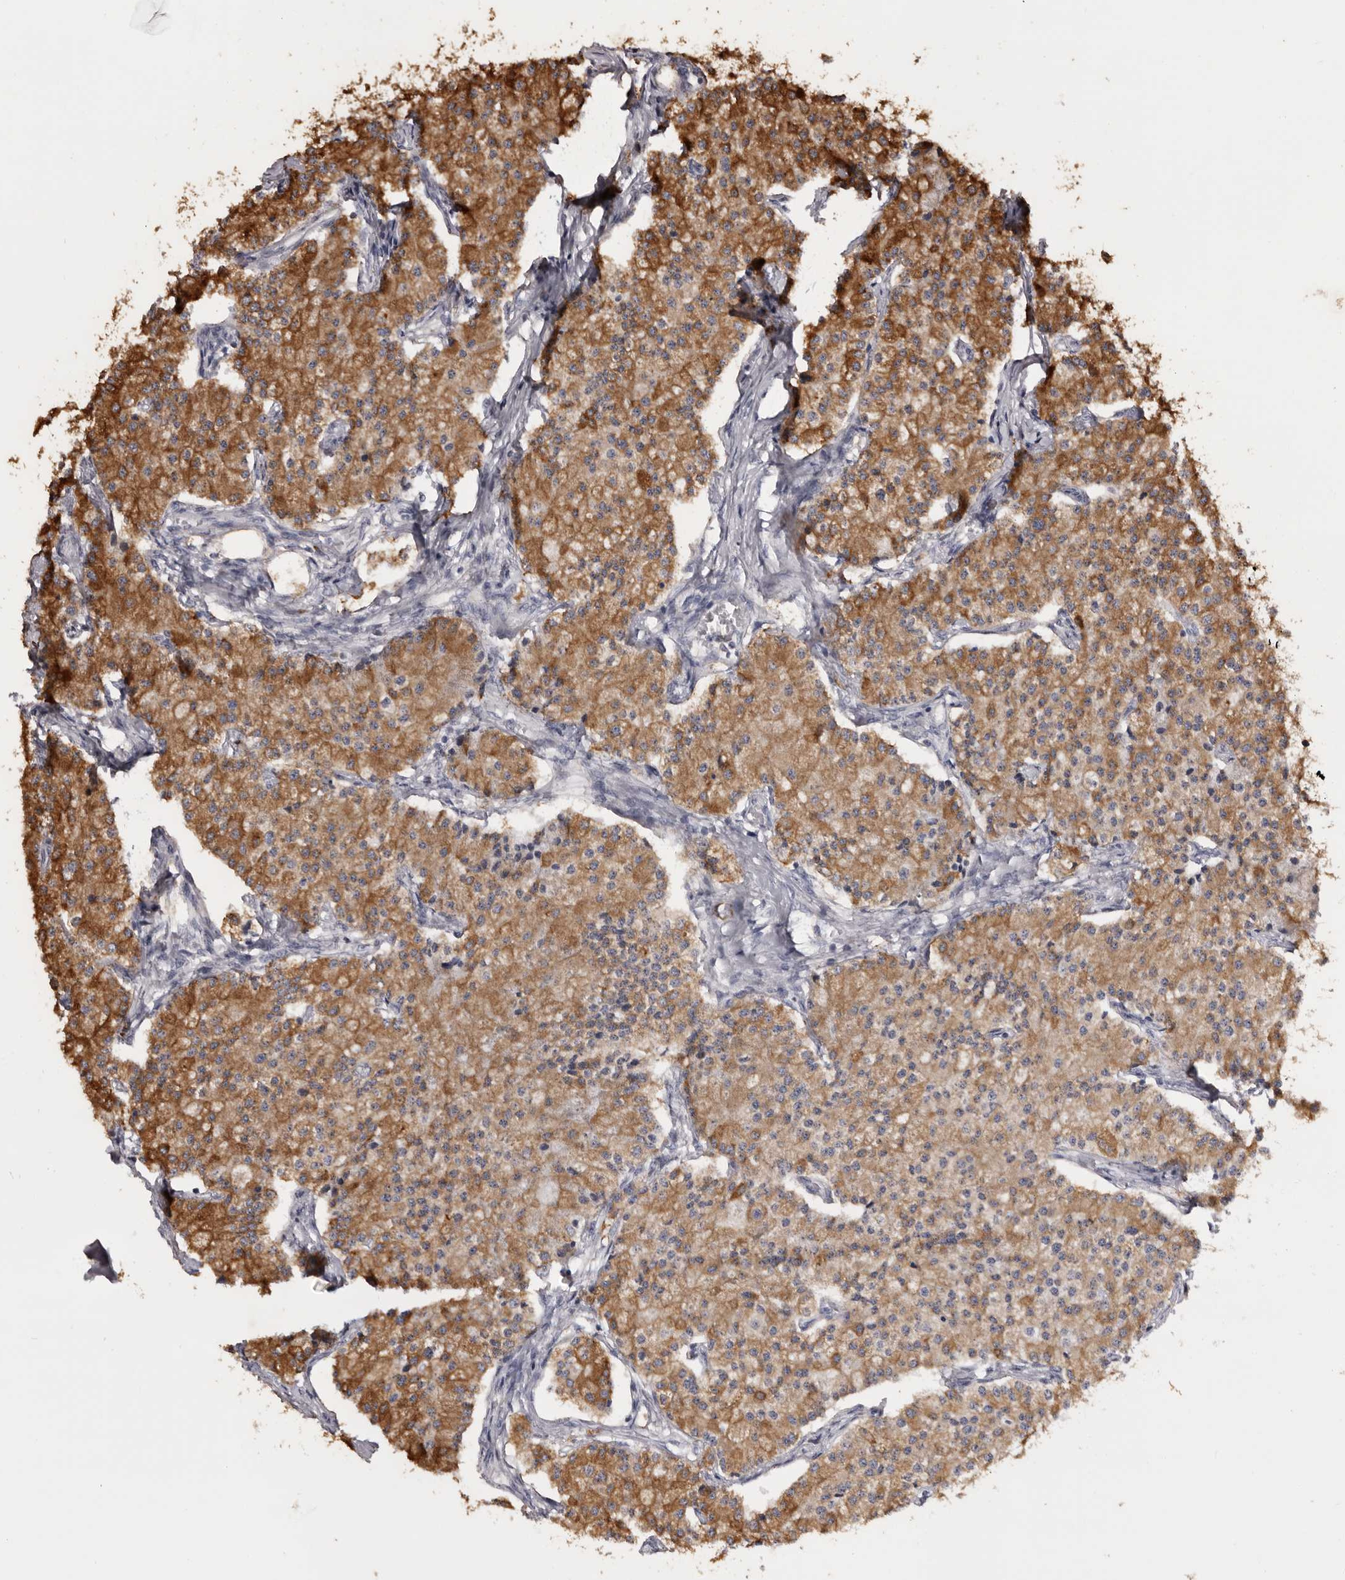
{"staining": {"intensity": "moderate", "quantity": ">75%", "location": "cytoplasmic/membranous"}, "tissue": "carcinoid", "cell_type": "Tumor cells", "image_type": "cancer", "snomed": [{"axis": "morphology", "description": "Carcinoid, malignant, NOS"}, {"axis": "topography", "description": "Colon"}], "caption": "The immunohistochemical stain highlights moderate cytoplasmic/membranous positivity in tumor cells of carcinoid (malignant) tissue.", "gene": "TNNI1", "patient": {"sex": "female", "age": 52}}